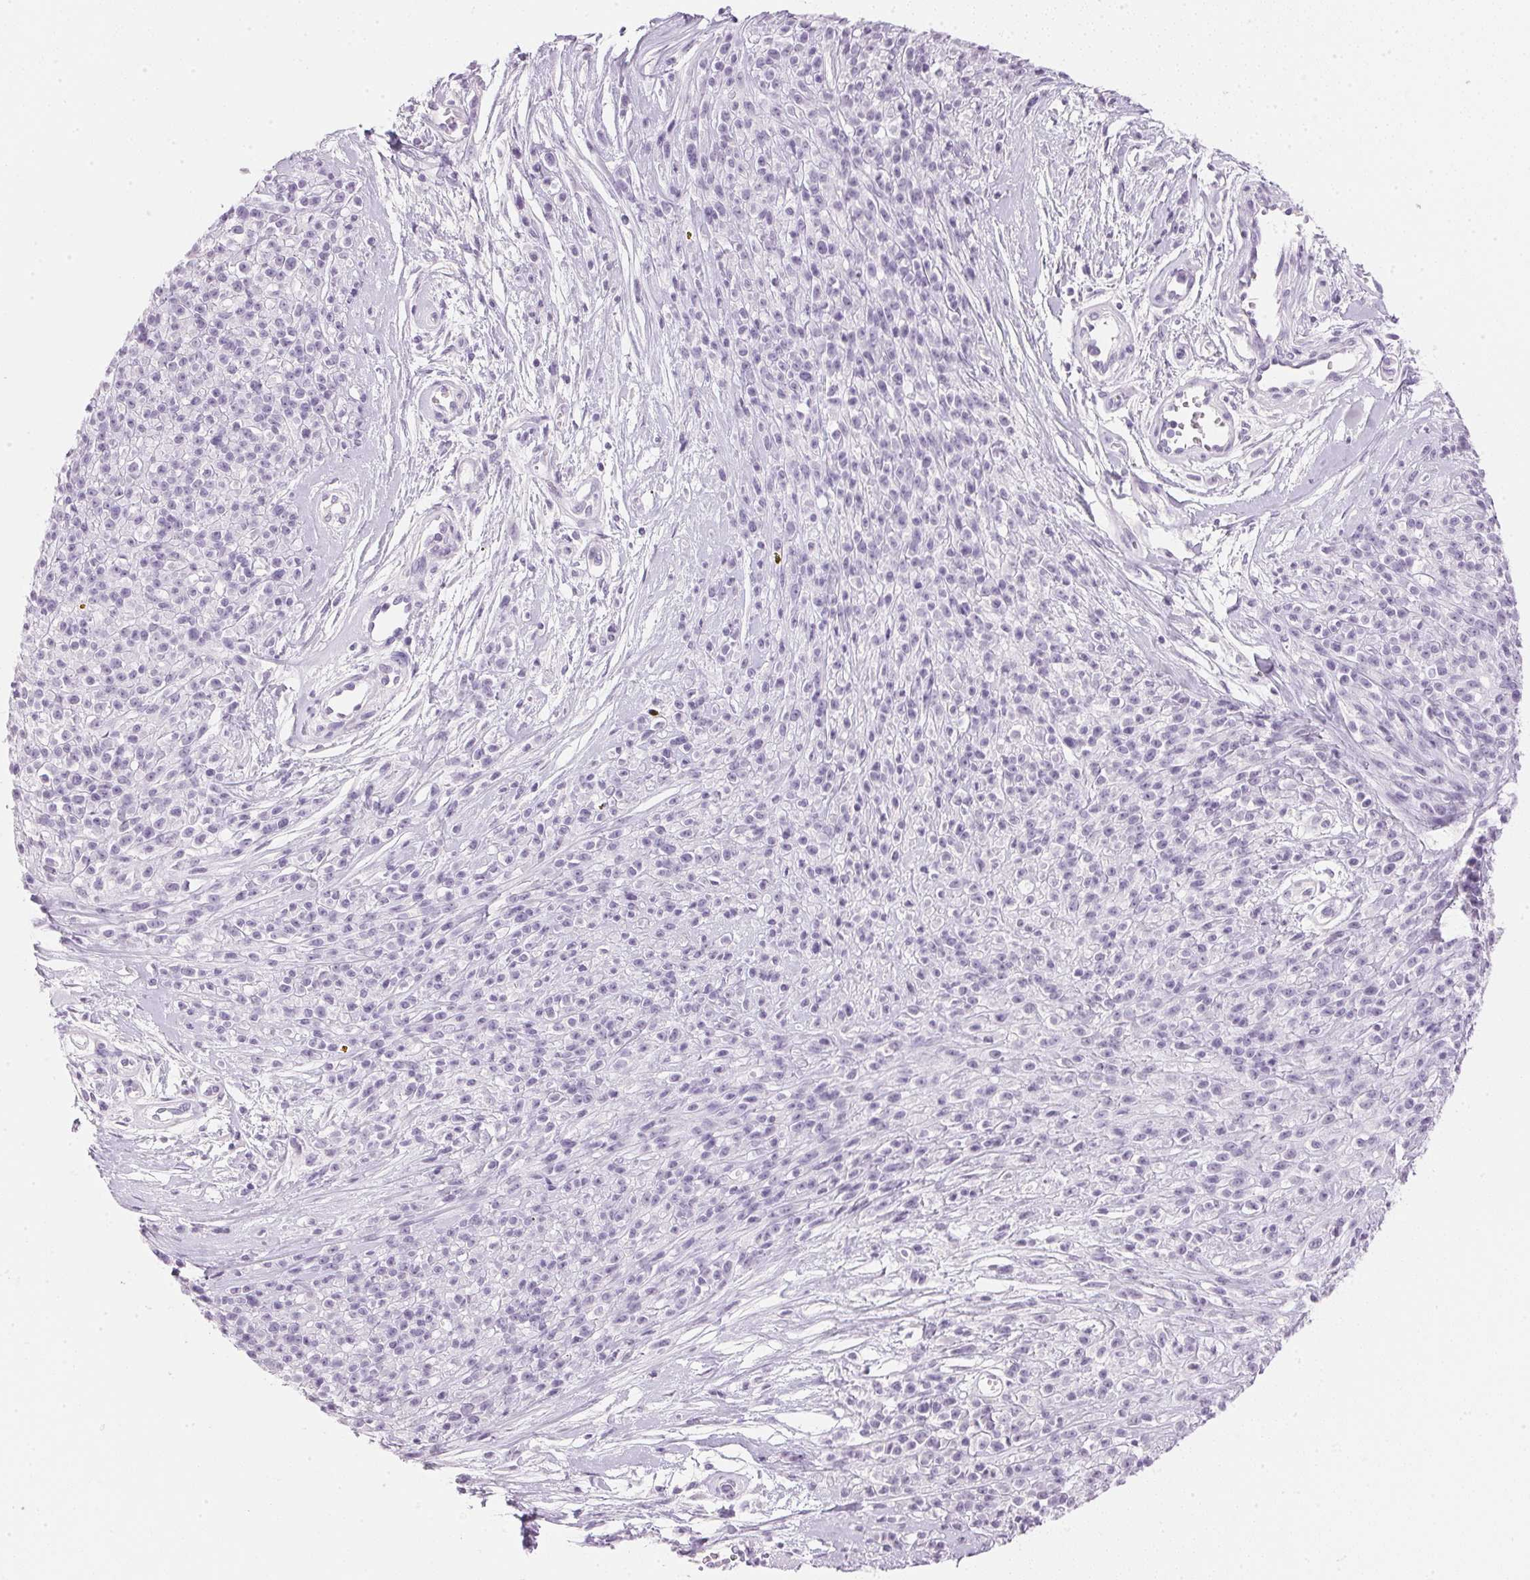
{"staining": {"intensity": "negative", "quantity": "none", "location": "none"}, "tissue": "melanoma", "cell_type": "Tumor cells", "image_type": "cancer", "snomed": [{"axis": "morphology", "description": "Malignant melanoma, NOS"}, {"axis": "topography", "description": "Skin"}, {"axis": "topography", "description": "Skin of trunk"}], "caption": "An image of human melanoma is negative for staining in tumor cells.", "gene": "IGFBP1", "patient": {"sex": "male", "age": 74}}